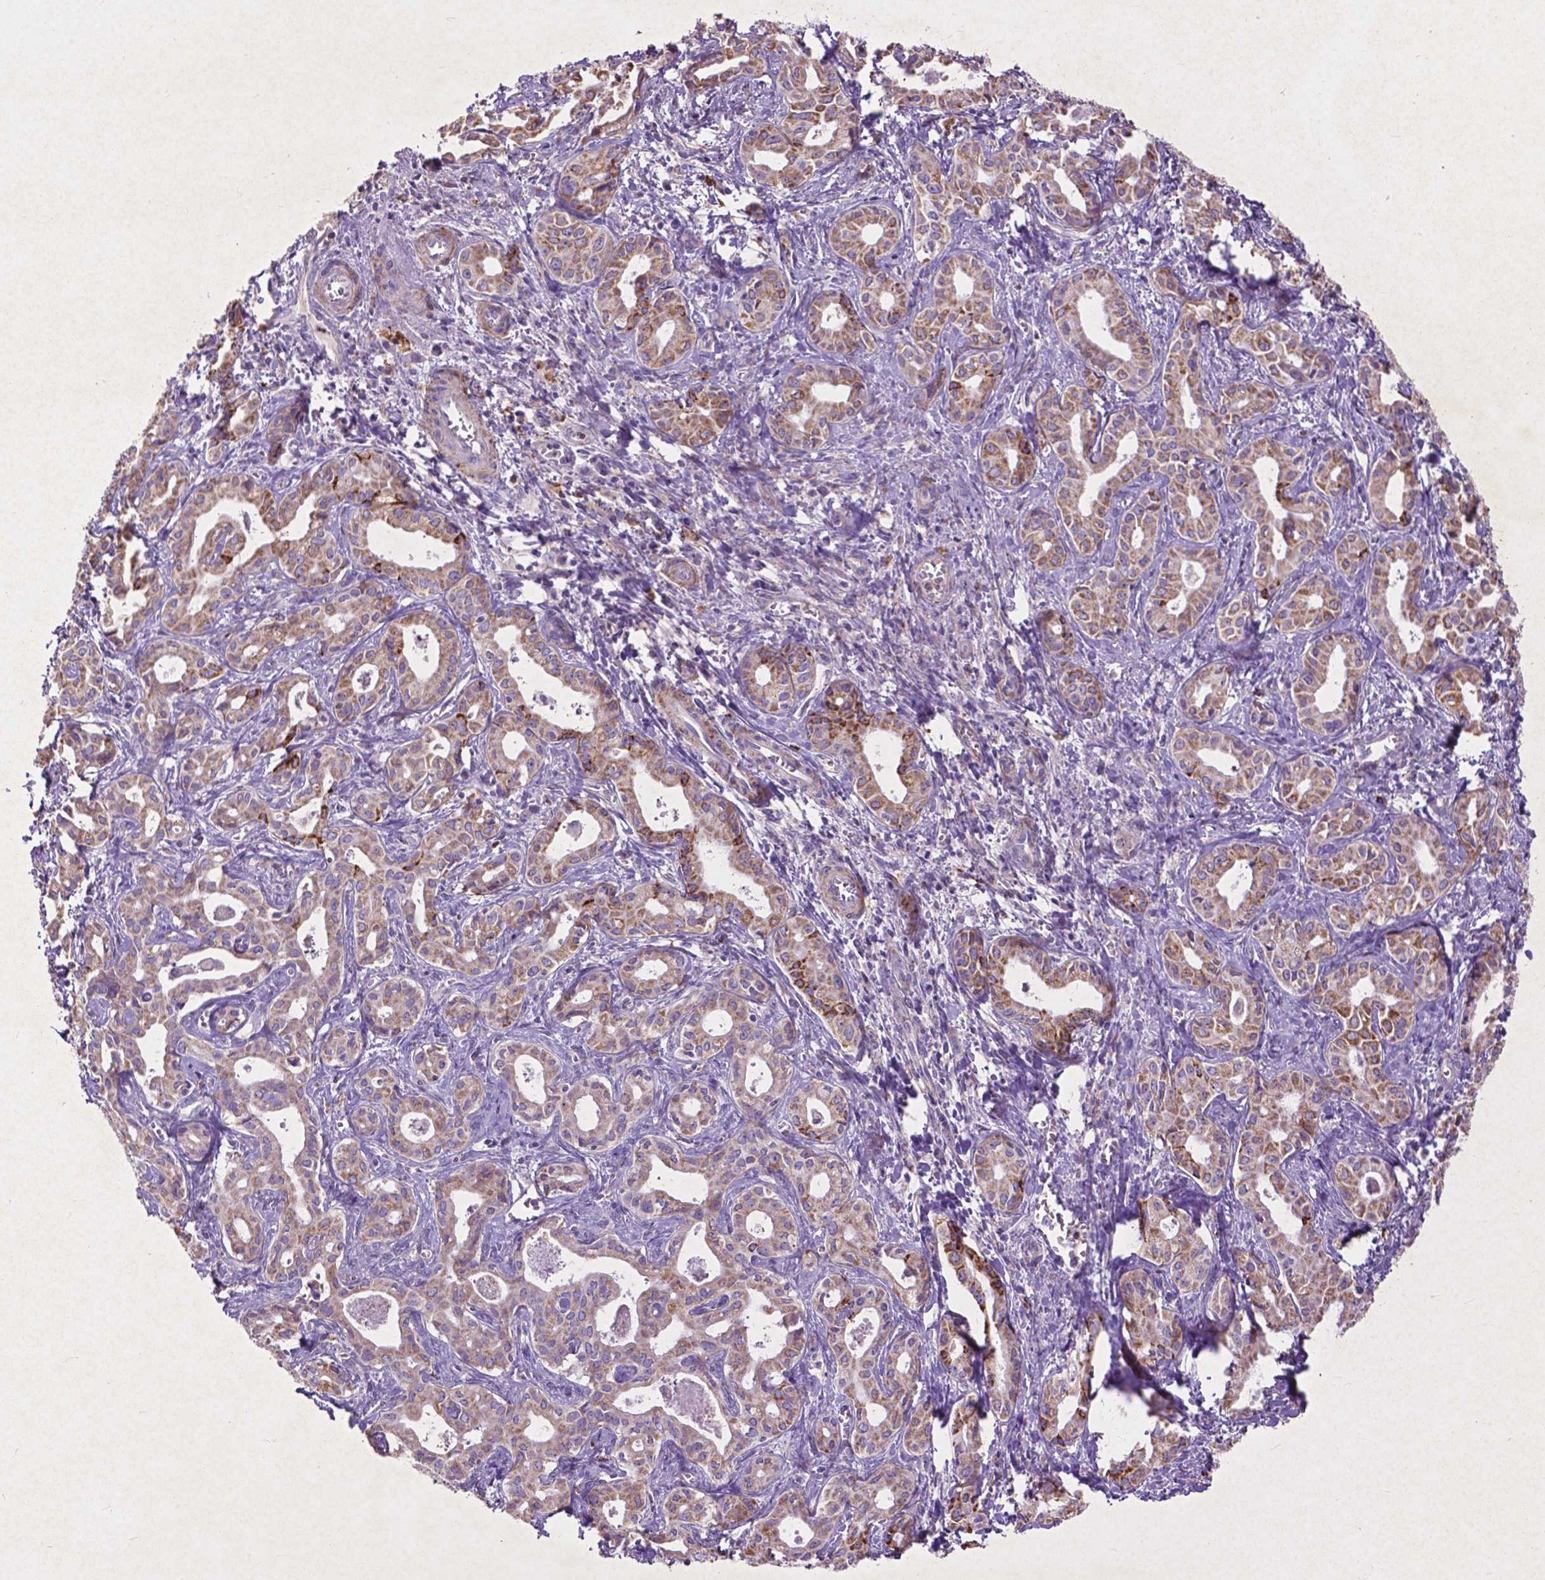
{"staining": {"intensity": "moderate", "quantity": ">75%", "location": "cytoplasmic/membranous"}, "tissue": "liver cancer", "cell_type": "Tumor cells", "image_type": "cancer", "snomed": [{"axis": "morphology", "description": "Cholangiocarcinoma"}, {"axis": "topography", "description": "Liver"}], "caption": "This image shows immunohistochemistry (IHC) staining of human liver cancer (cholangiocarcinoma), with medium moderate cytoplasmic/membranous positivity in approximately >75% of tumor cells.", "gene": "THEGL", "patient": {"sex": "female", "age": 65}}